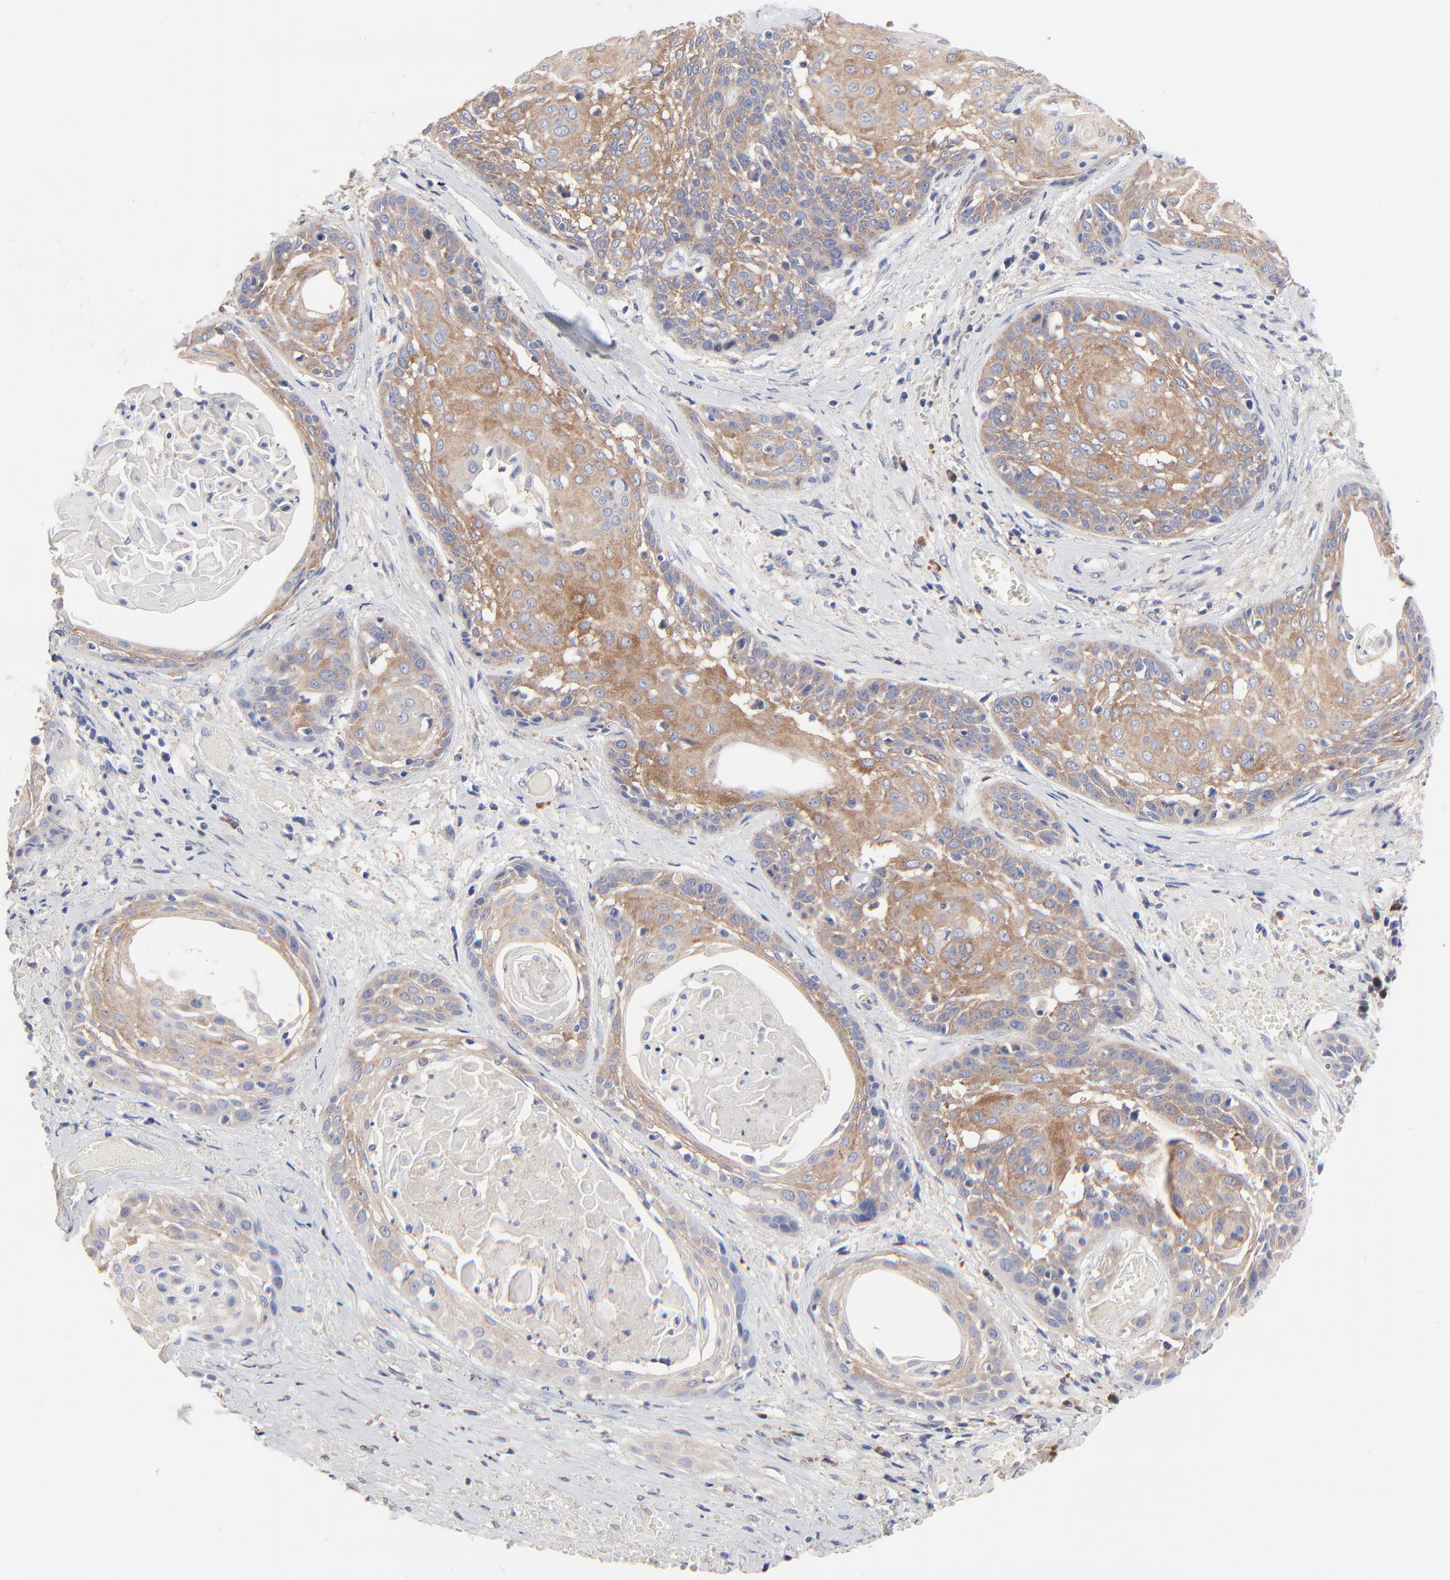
{"staining": {"intensity": "moderate", "quantity": ">75%", "location": "cytoplasmic/membranous"}, "tissue": "cervical cancer", "cell_type": "Tumor cells", "image_type": "cancer", "snomed": [{"axis": "morphology", "description": "Squamous cell carcinoma, NOS"}, {"axis": "topography", "description": "Cervix"}], "caption": "There is medium levels of moderate cytoplasmic/membranous staining in tumor cells of squamous cell carcinoma (cervical), as demonstrated by immunohistochemical staining (brown color).", "gene": "PPFIBP2", "patient": {"sex": "female", "age": 57}}